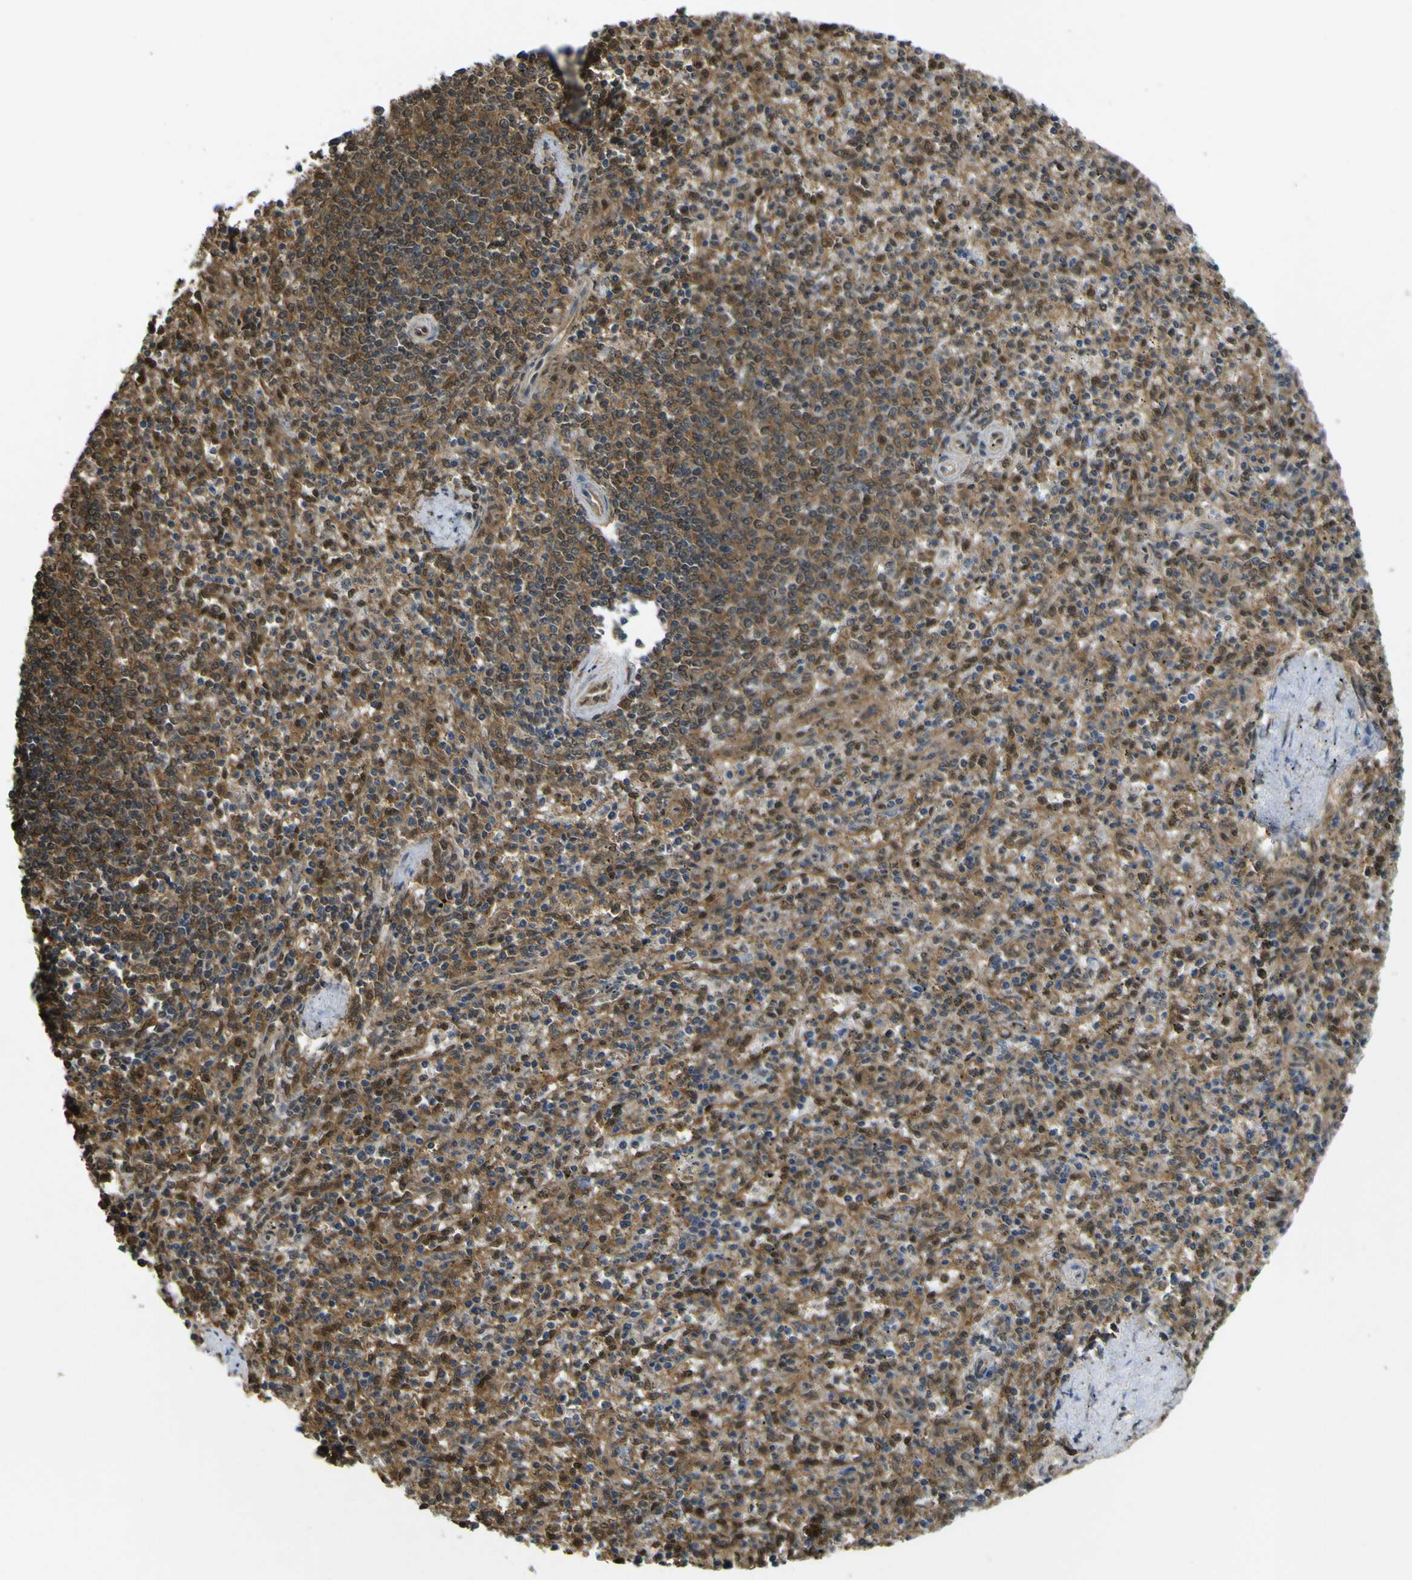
{"staining": {"intensity": "moderate", "quantity": ">75%", "location": "cytoplasmic/membranous,nuclear"}, "tissue": "spleen", "cell_type": "Cells in red pulp", "image_type": "normal", "snomed": [{"axis": "morphology", "description": "Normal tissue, NOS"}, {"axis": "topography", "description": "Spleen"}], "caption": "Immunohistochemistry staining of benign spleen, which shows medium levels of moderate cytoplasmic/membranous,nuclear expression in about >75% of cells in red pulp indicating moderate cytoplasmic/membranous,nuclear protein staining. The staining was performed using DAB (3,3'-diaminobenzidine) (brown) for protein detection and nuclei were counterstained in hematoxylin (blue).", "gene": "YWHAG", "patient": {"sex": "male", "age": 72}}